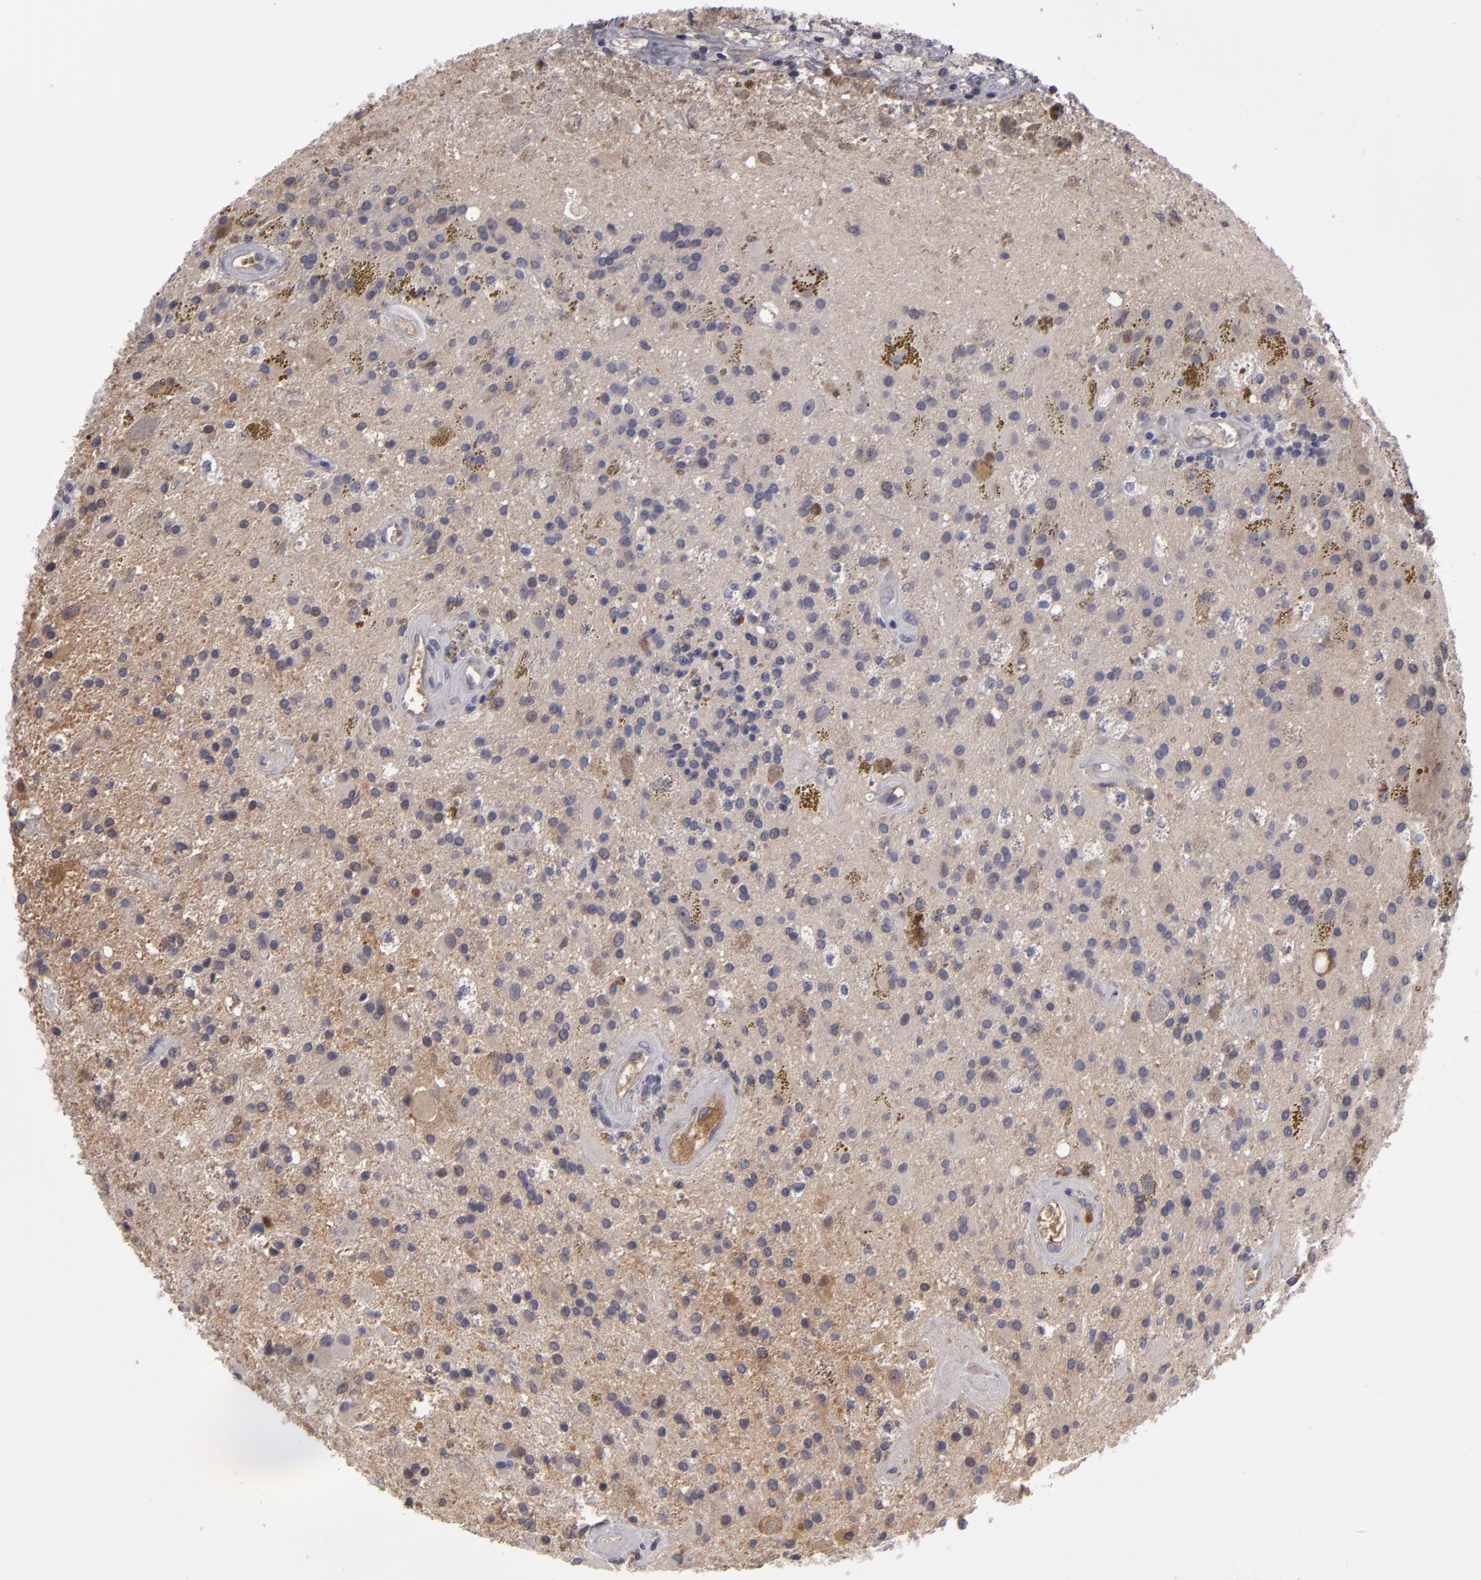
{"staining": {"intensity": "negative", "quantity": "none", "location": "none"}, "tissue": "glioma", "cell_type": "Tumor cells", "image_type": "cancer", "snomed": [{"axis": "morphology", "description": "Glioma, malignant, Low grade"}, {"axis": "topography", "description": "Brain"}], "caption": "A micrograph of human malignant glioma (low-grade) is negative for staining in tumor cells. Brightfield microscopy of immunohistochemistry (IHC) stained with DAB (brown) and hematoxylin (blue), captured at high magnification.", "gene": "ITIH4", "patient": {"sex": "male", "age": 58}}